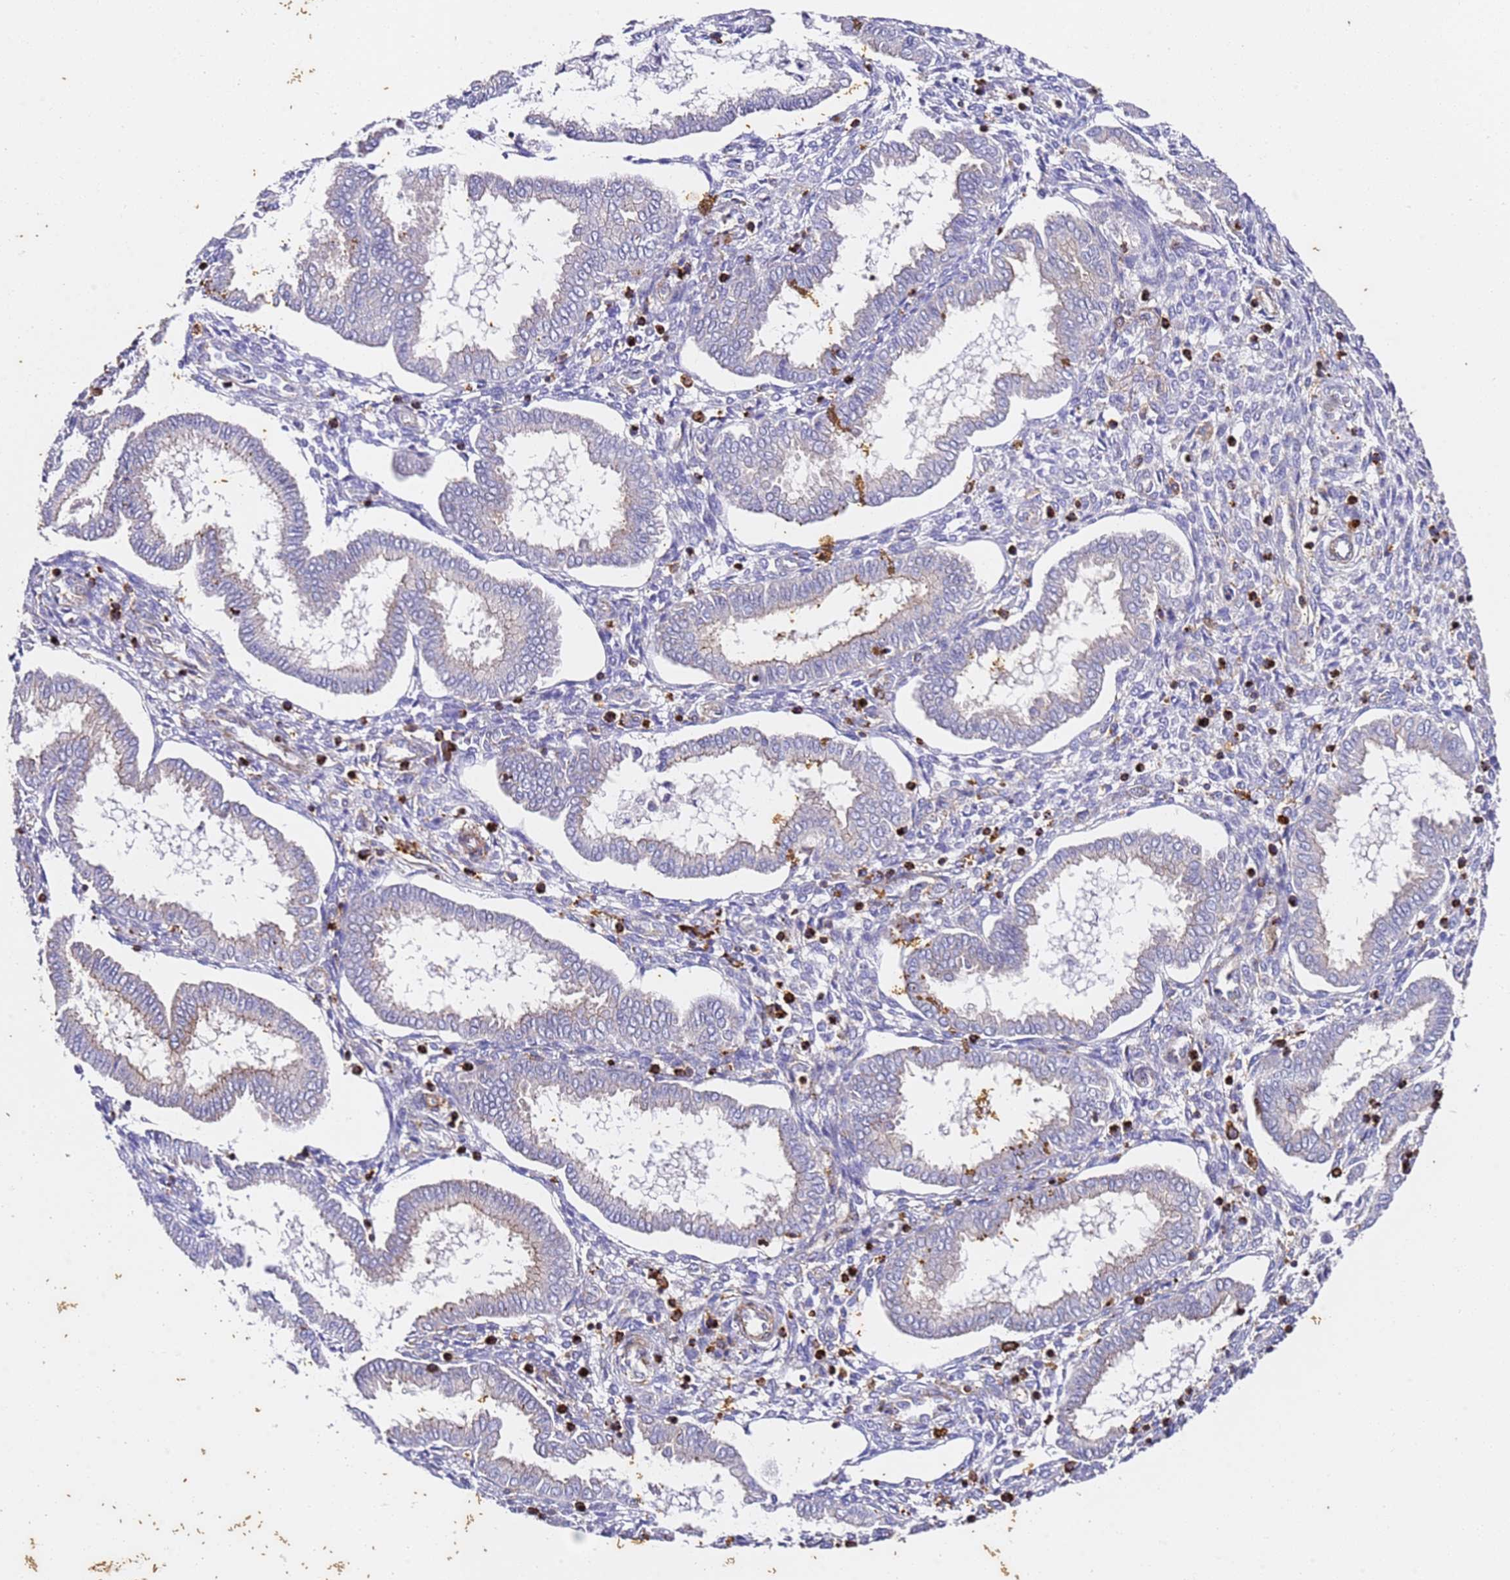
{"staining": {"intensity": "negative", "quantity": "none", "location": "none"}, "tissue": "endometrium", "cell_type": "Cells in endometrial stroma", "image_type": "normal", "snomed": [{"axis": "morphology", "description": "Normal tissue, NOS"}, {"axis": "topography", "description": "Endometrium"}], "caption": "Cells in endometrial stroma show no significant staining in benign endometrium. The staining is performed using DAB brown chromogen with nuclei counter-stained in using hematoxylin.", "gene": "ZNF671", "patient": {"sex": "female", "age": 24}}